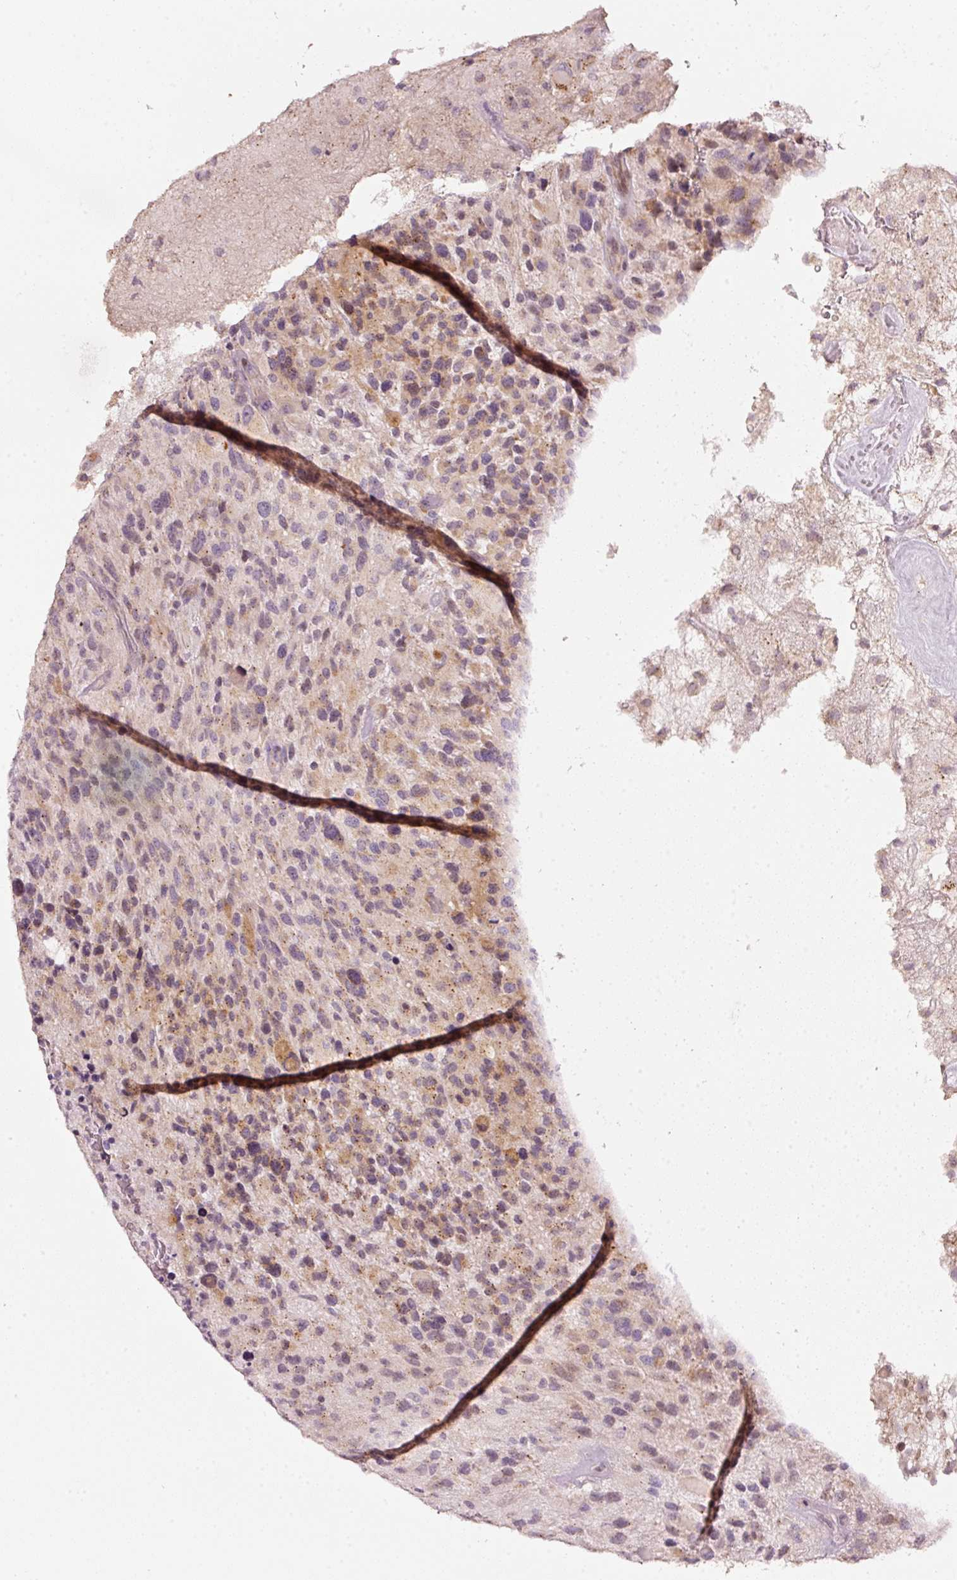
{"staining": {"intensity": "weak", "quantity": "<25%", "location": "cytoplasmic/membranous"}, "tissue": "glioma", "cell_type": "Tumor cells", "image_type": "cancer", "snomed": [{"axis": "morphology", "description": "Glioma, malignant, High grade"}, {"axis": "topography", "description": "Brain"}], "caption": "A micrograph of human malignant high-grade glioma is negative for staining in tumor cells.", "gene": "TOB2", "patient": {"sex": "female", "age": 67}}